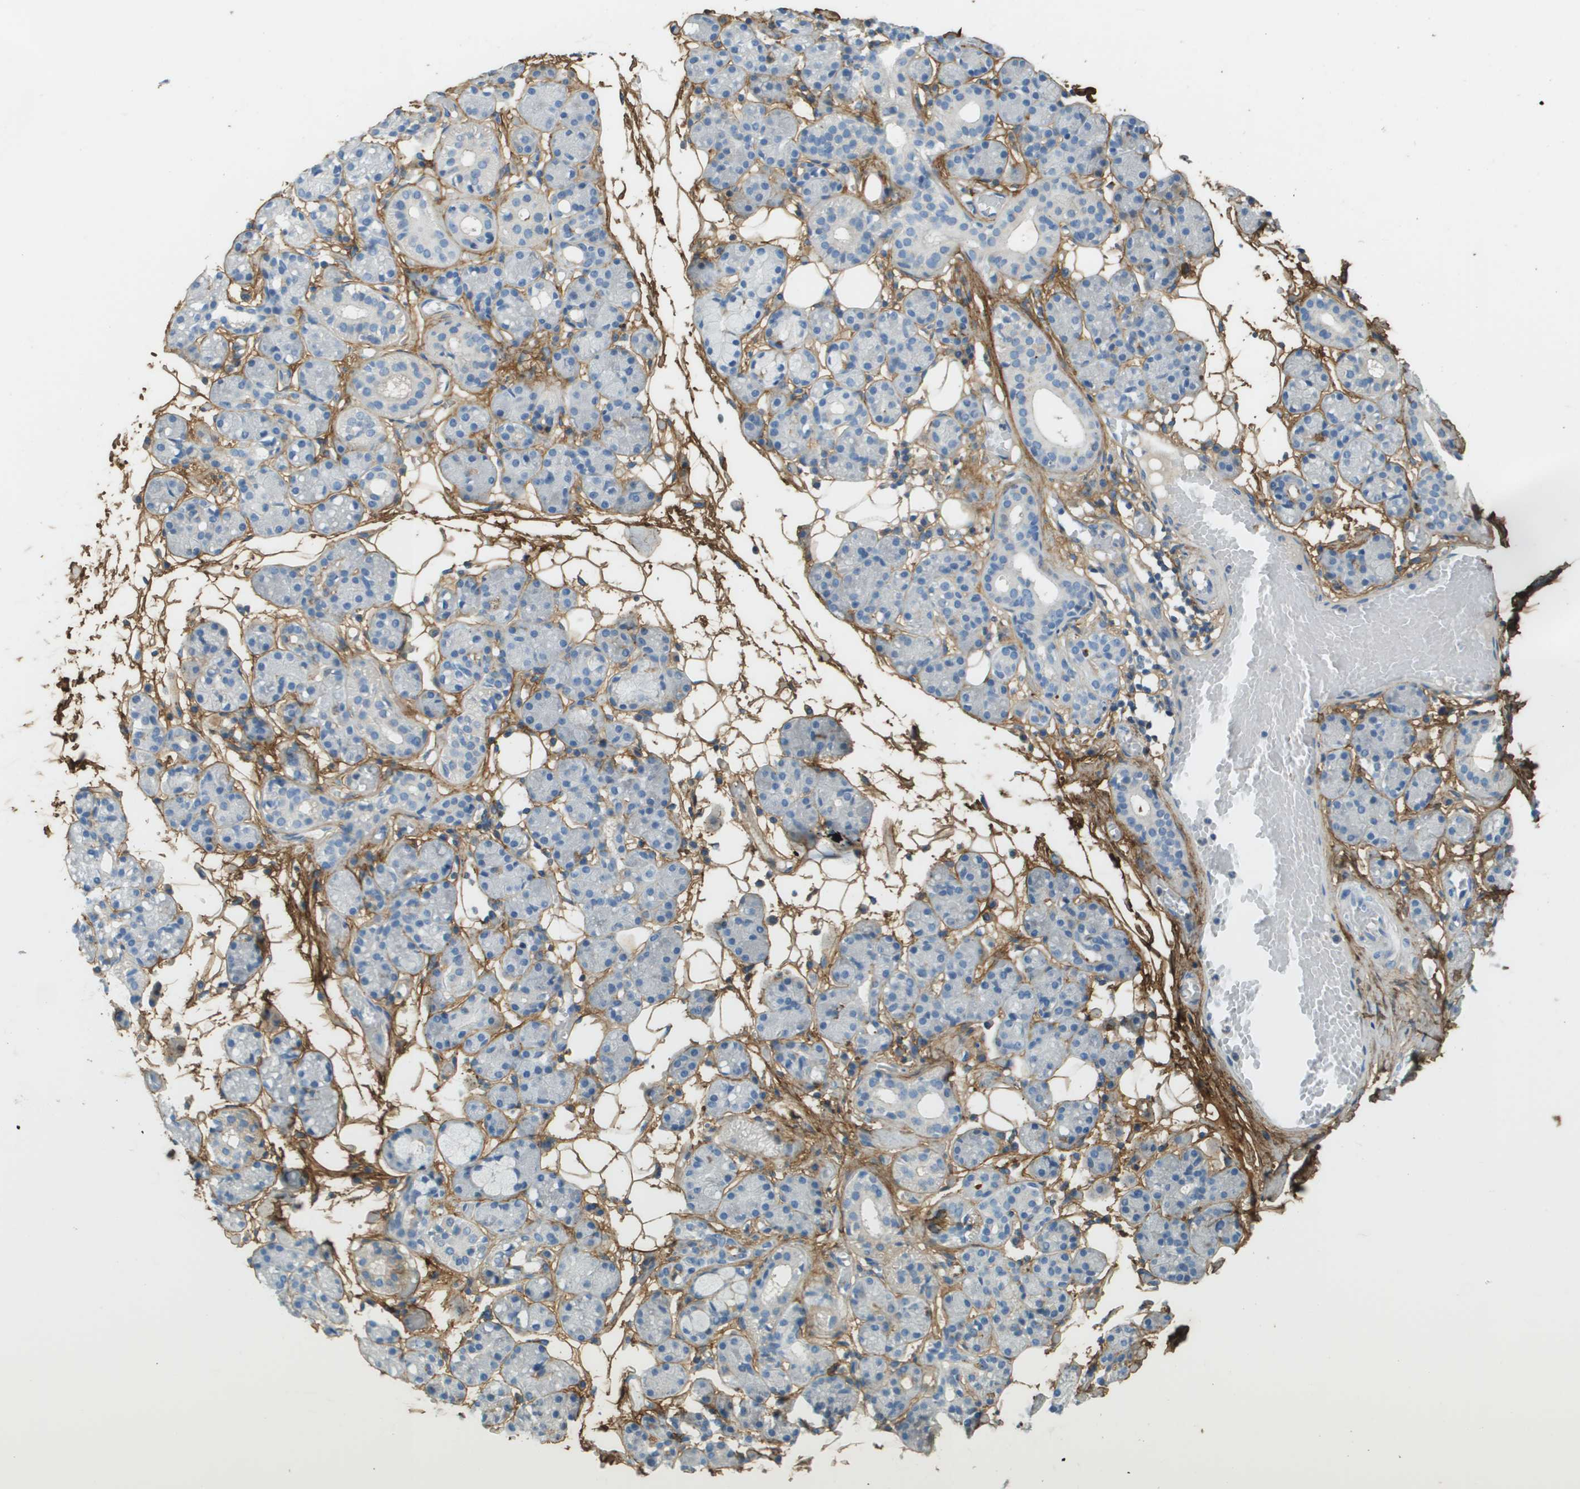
{"staining": {"intensity": "negative", "quantity": "none", "location": "none"}, "tissue": "salivary gland", "cell_type": "Glandular cells", "image_type": "normal", "snomed": [{"axis": "morphology", "description": "Normal tissue, NOS"}, {"axis": "topography", "description": "Salivary gland"}], "caption": "DAB (3,3'-diaminobenzidine) immunohistochemical staining of benign human salivary gland reveals no significant positivity in glandular cells.", "gene": "DCN", "patient": {"sex": "male", "age": 63}}